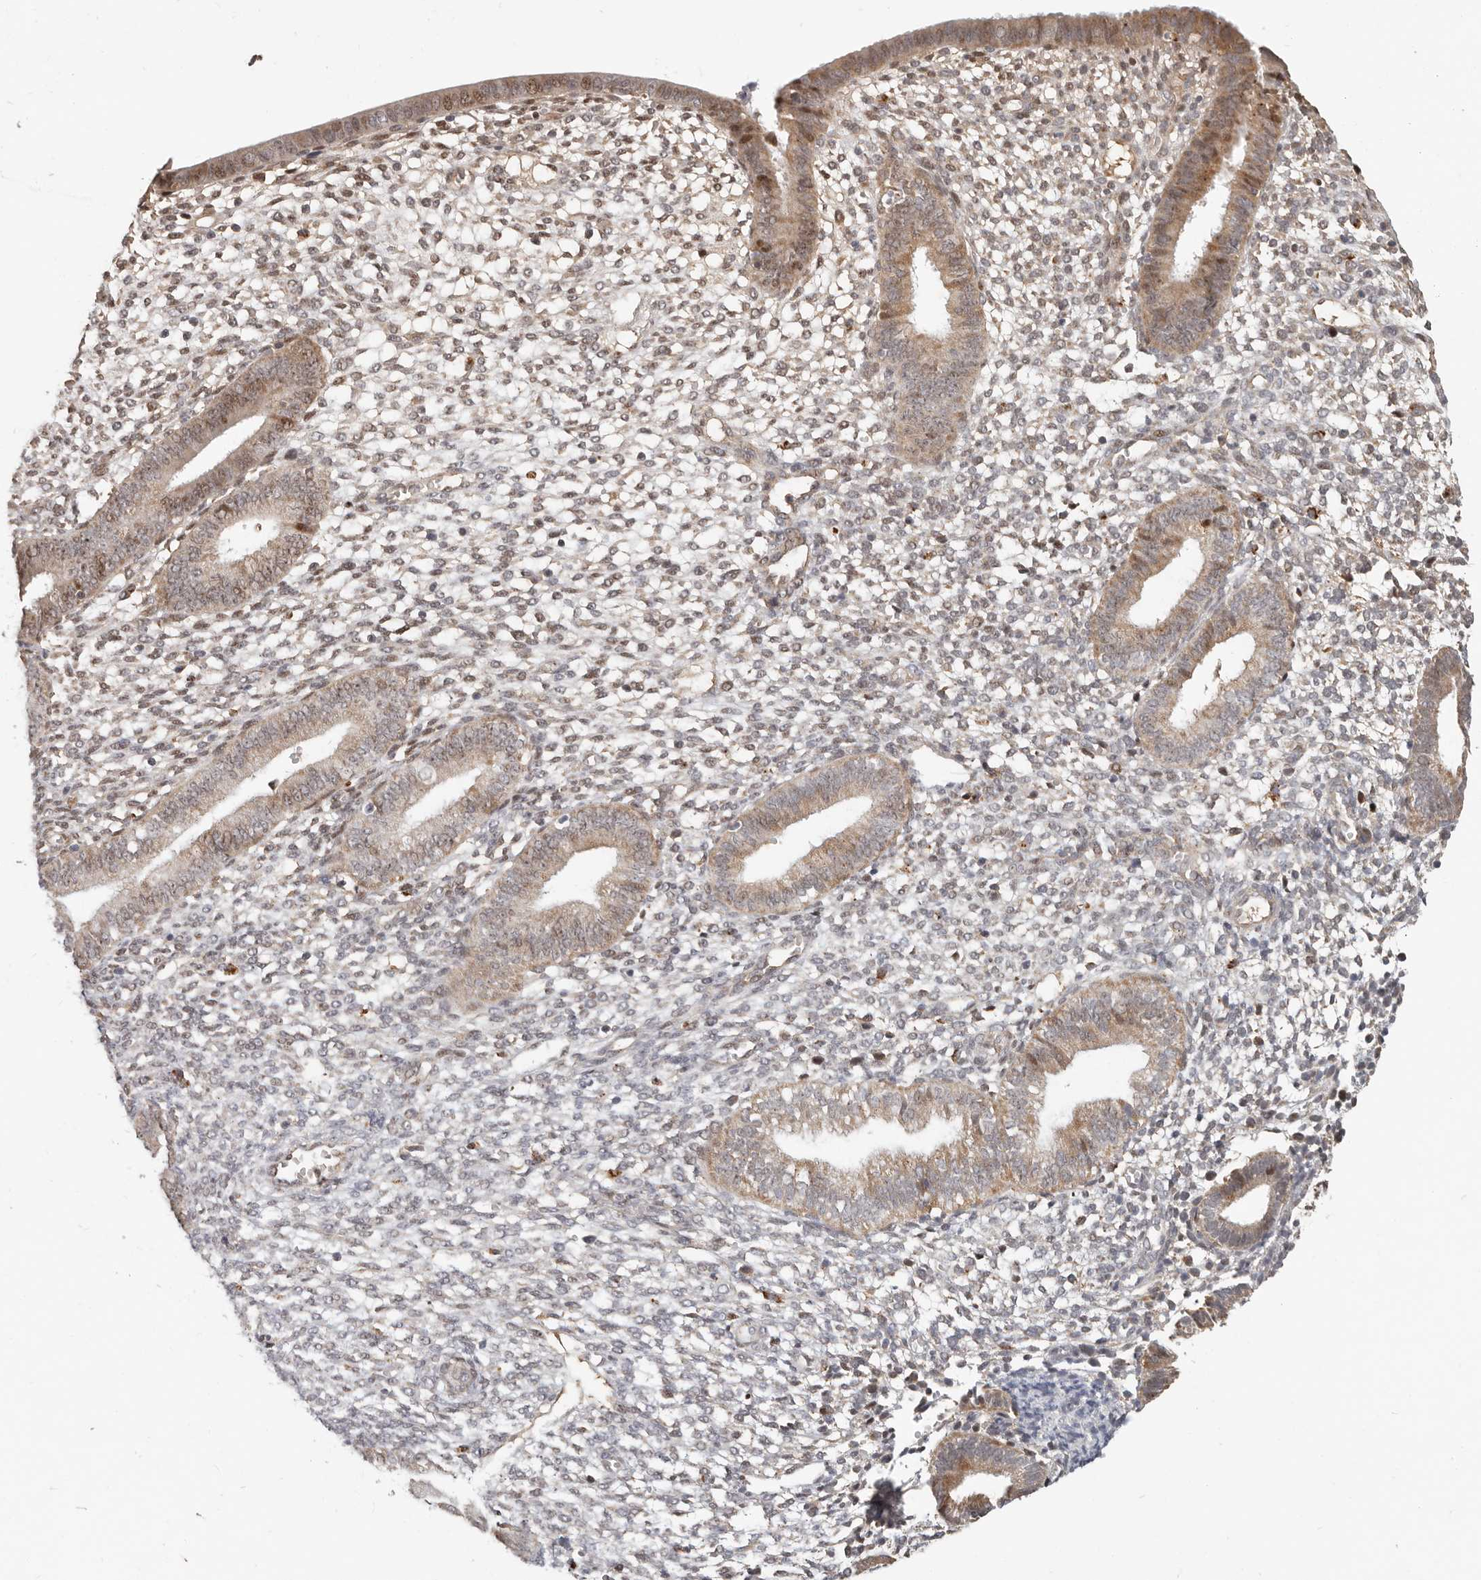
{"staining": {"intensity": "weak", "quantity": "25%-75%", "location": "nuclear"}, "tissue": "endometrium", "cell_type": "Cells in endometrial stroma", "image_type": "normal", "snomed": [{"axis": "morphology", "description": "Normal tissue, NOS"}, {"axis": "topography", "description": "Endometrium"}], "caption": "Endometrium stained with immunohistochemistry (IHC) demonstrates weak nuclear staining in about 25%-75% of cells in endometrial stroma.", "gene": "ZRANB1", "patient": {"sex": "female", "age": 46}}